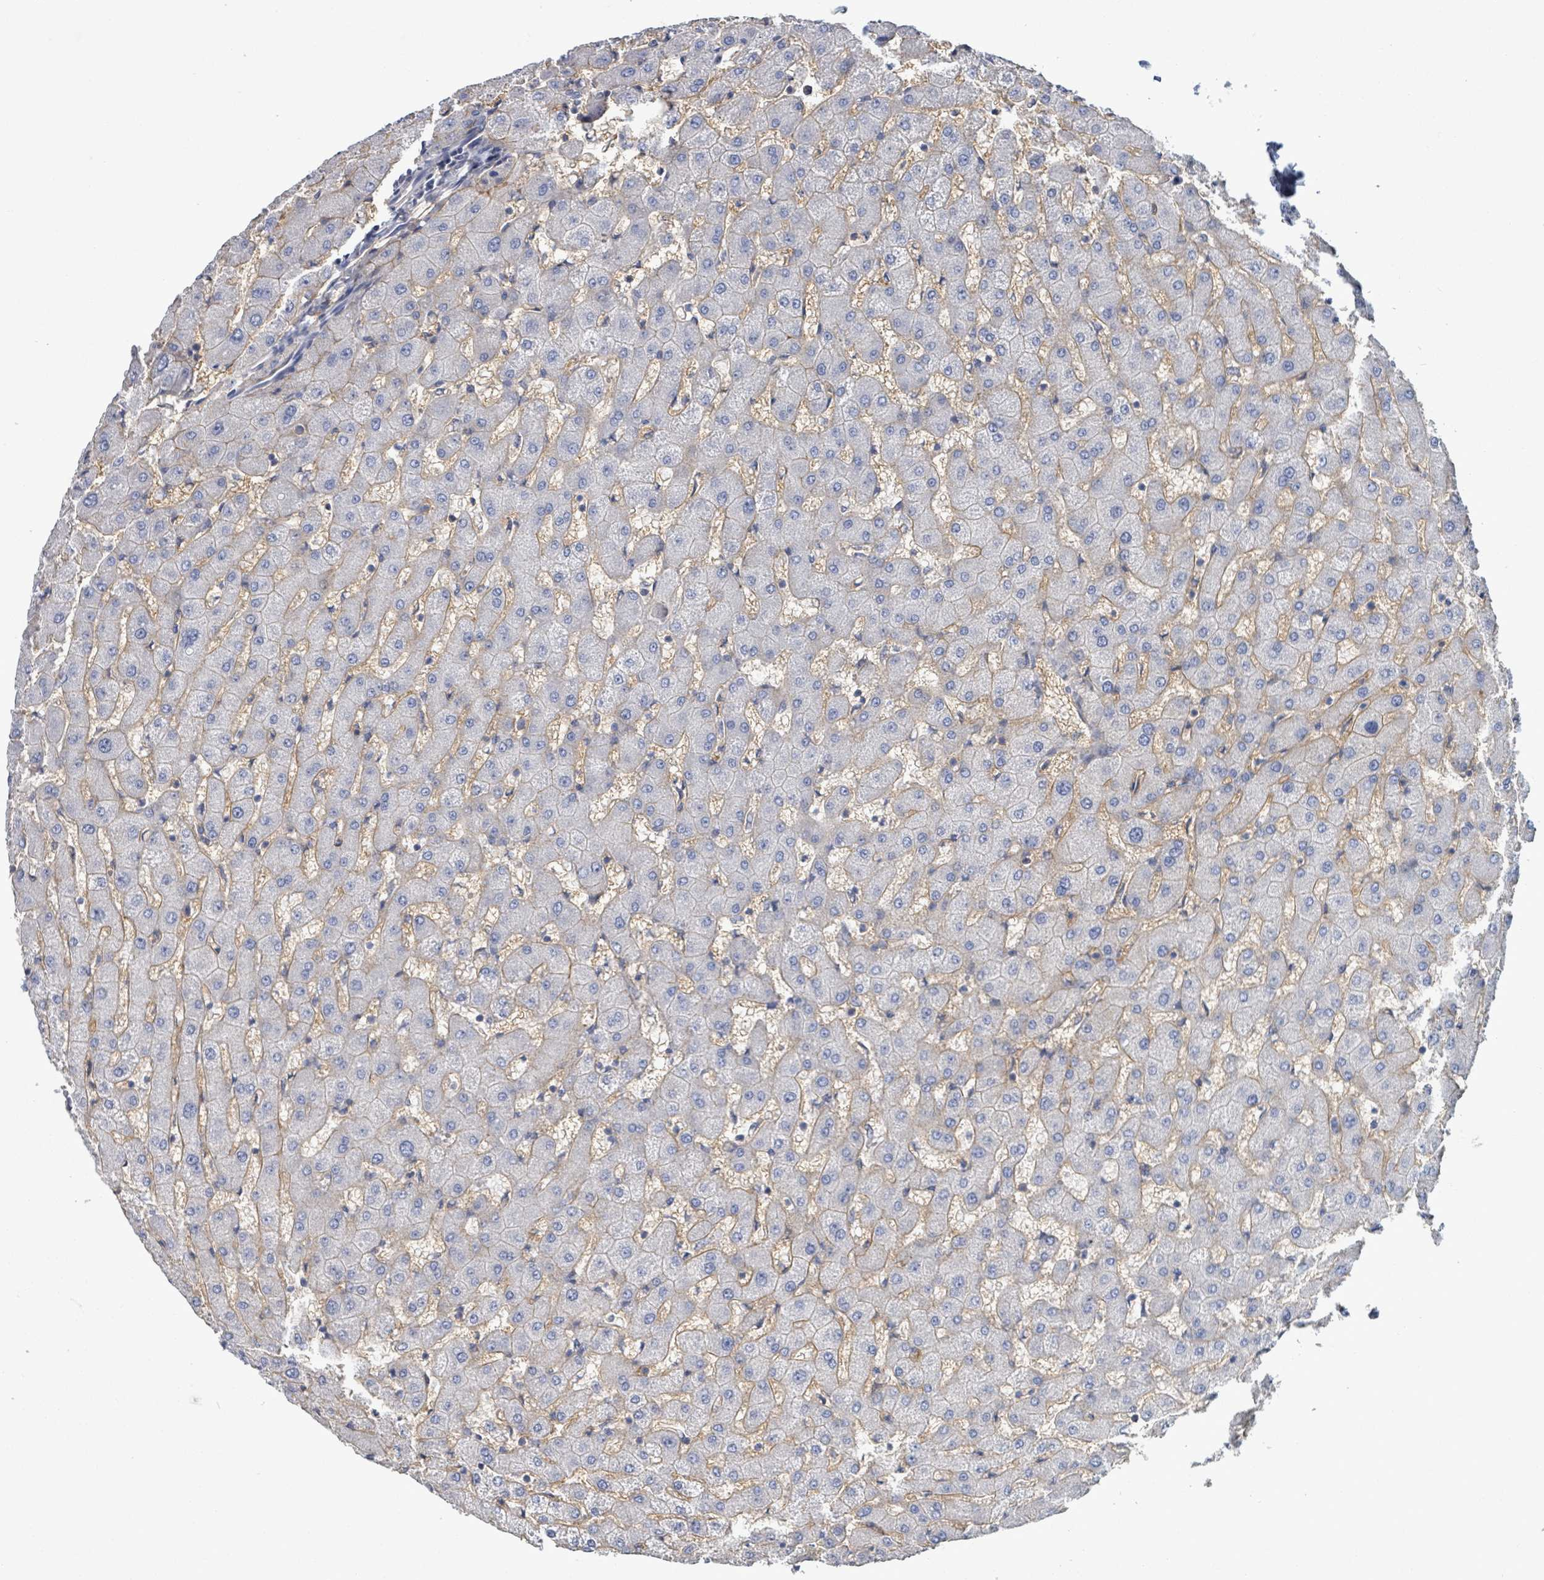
{"staining": {"intensity": "negative", "quantity": "none", "location": "none"}, "tissue": "liver", "cell_type": "Cholangiocytes", "image_type": "normal", "snomed": [{"axis": "morphology", "description": "Normal tissue, NOS"}, {"axis": "topography", "description": "Liver"}], "caption": "This is a micrograph of immunohistochemistry staining of normal liver, which shows no expression in cholangiocytes. The staining is performed using DAB (3,3'-diaminobenzidine) brown chromogen with nuclei counter-stained in using hematoxylin.", "gene": "BSG", "patient": {"sex": "female", "age": 63}}